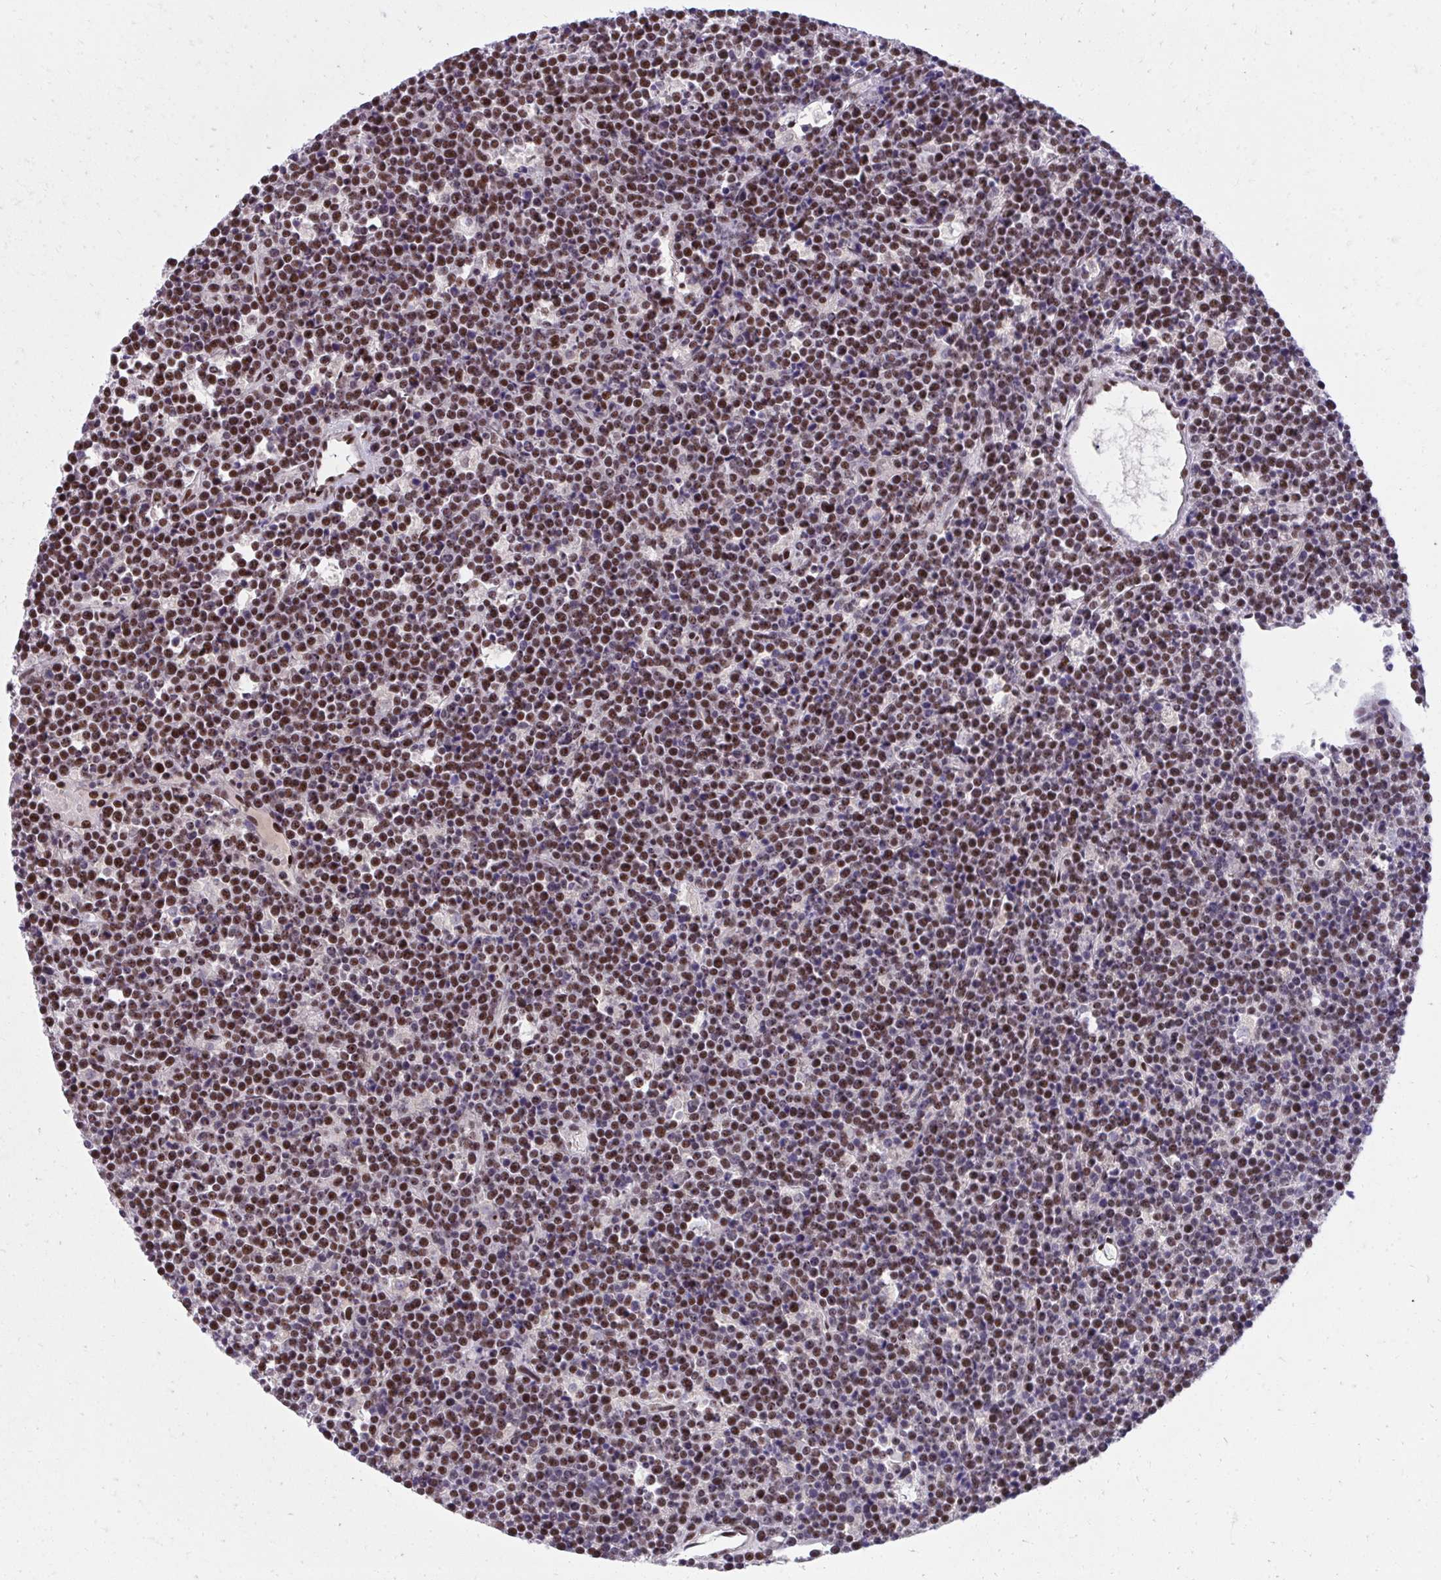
{"staining": {"intensity": "moderate", "quantity": "25%-75%", "location": "nuclear"}, "tissue": "lymphoma", "cell_type": "Tumor cells", "image_type": "cancer", "snomed": [{"axis": "morphology", "description": "Malignant lymphoma, non-Hodgkin's type, High grade"}, {"axis": "topography", "description": "Ovary"}], "caption": "This photomicrograph demonstrates malignant lymphoma, non-Hodgkin's type (high-grade) stained with immunohistochemistry to label a protein in brown. The nuclear of tumor cells show moderate positivity for the protein. Nuclei are counter-stained blue.", "gene": "SYNE4", "patient": {"sex": "female", "age": 56}}